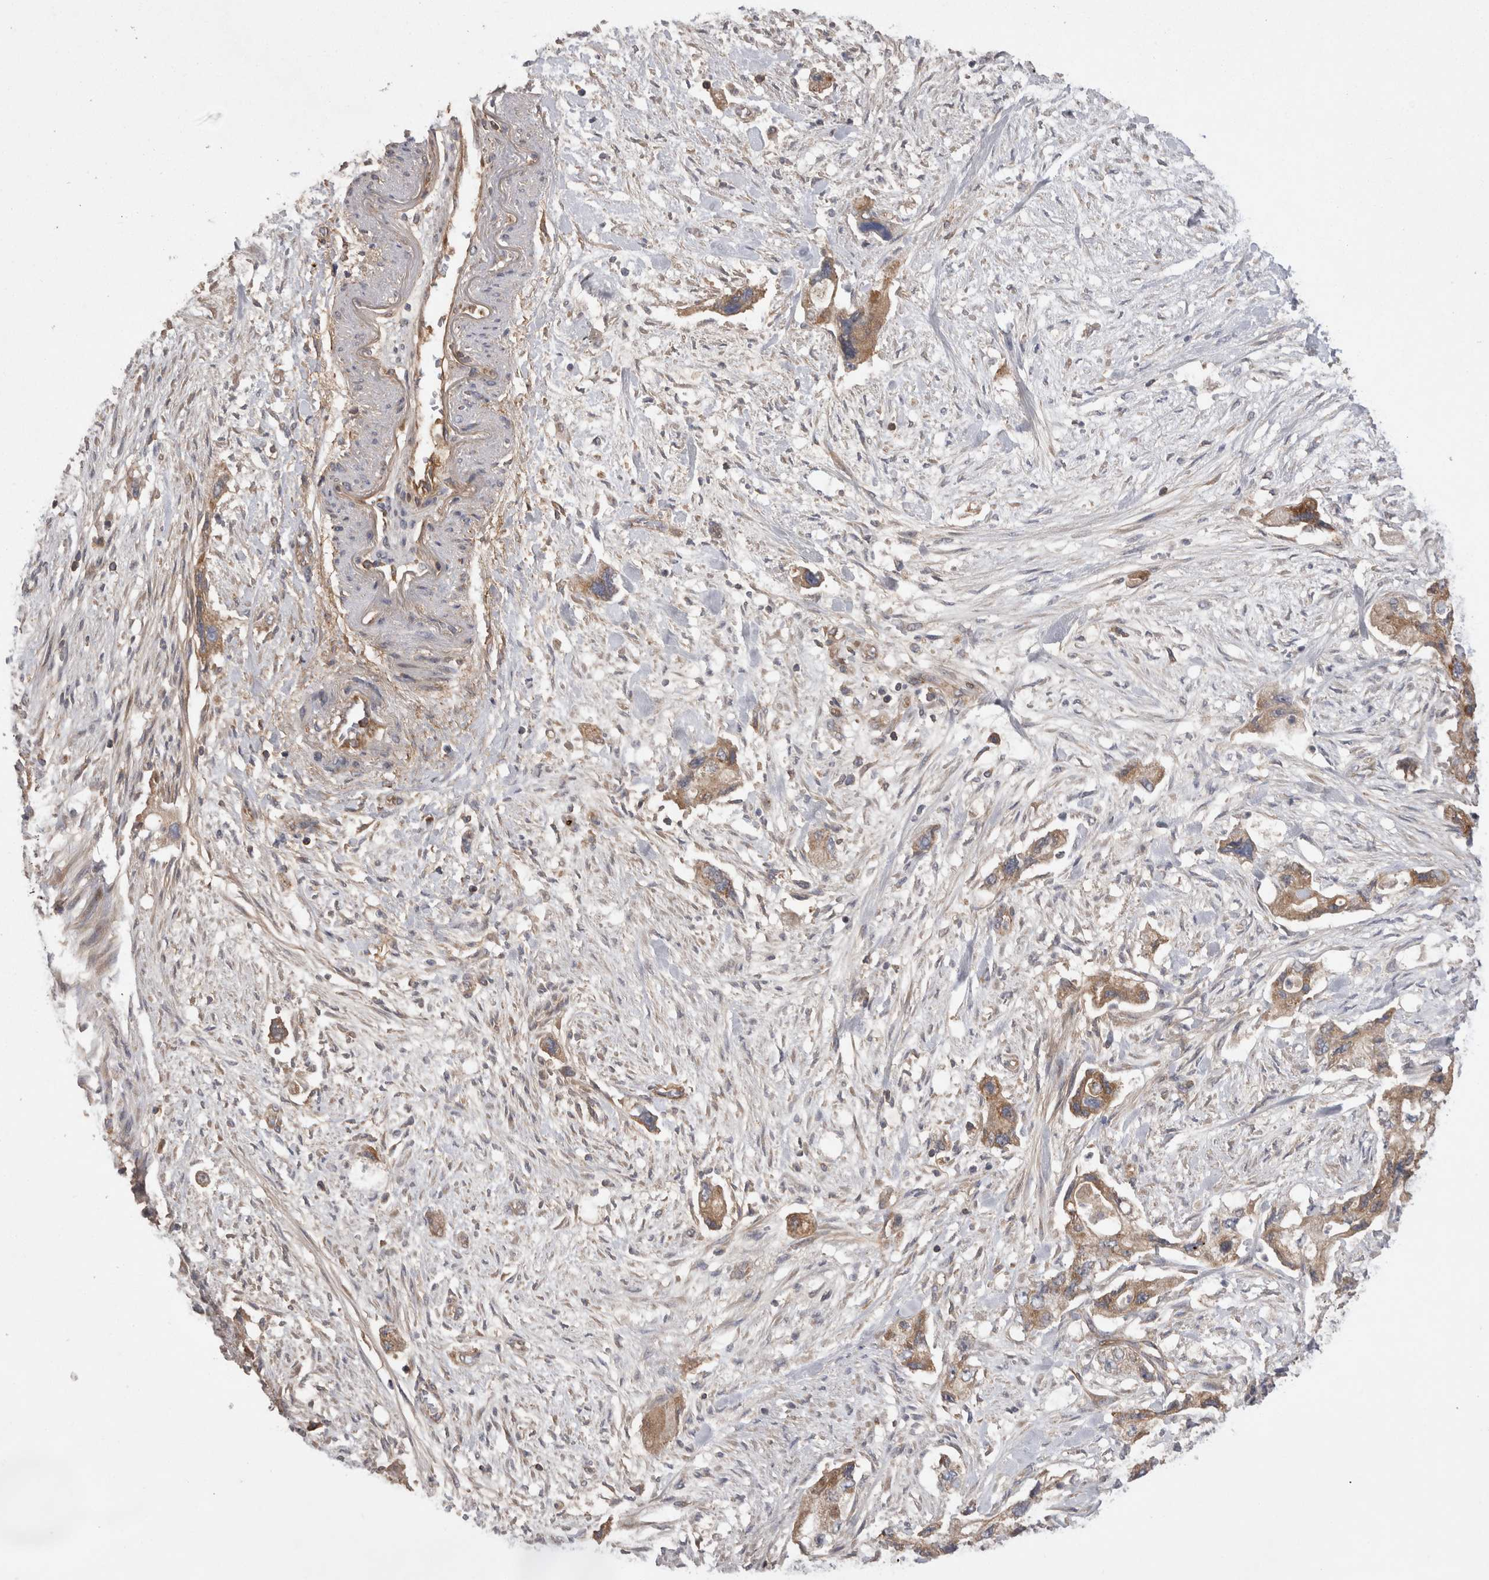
{"staining": {"intensity": "moderate", "quantity": ">75%", "location": "cytoplasmic/membranous"}, "tissue": "pancreatic cancer", "cell_type": "Tumor cells", "image_type": "cancer", "snomed": [{"axis": "morphology", "description": "Adenocarcinoma, NOS"}, {"axis": "topography", "description": "Pancreas"}], "caption": "Immunohistochemical staining of human adenocarcinoma (pancreatic) demonstrates medium levels of moderate cytoplasmic/membranous positivity in approximately >75% of tumor cells. (brown staining indicates protein expression, while blue staining denotes nuclei).", "gene": "DARS2", "patient": {"sex": "female", "age": 73}}